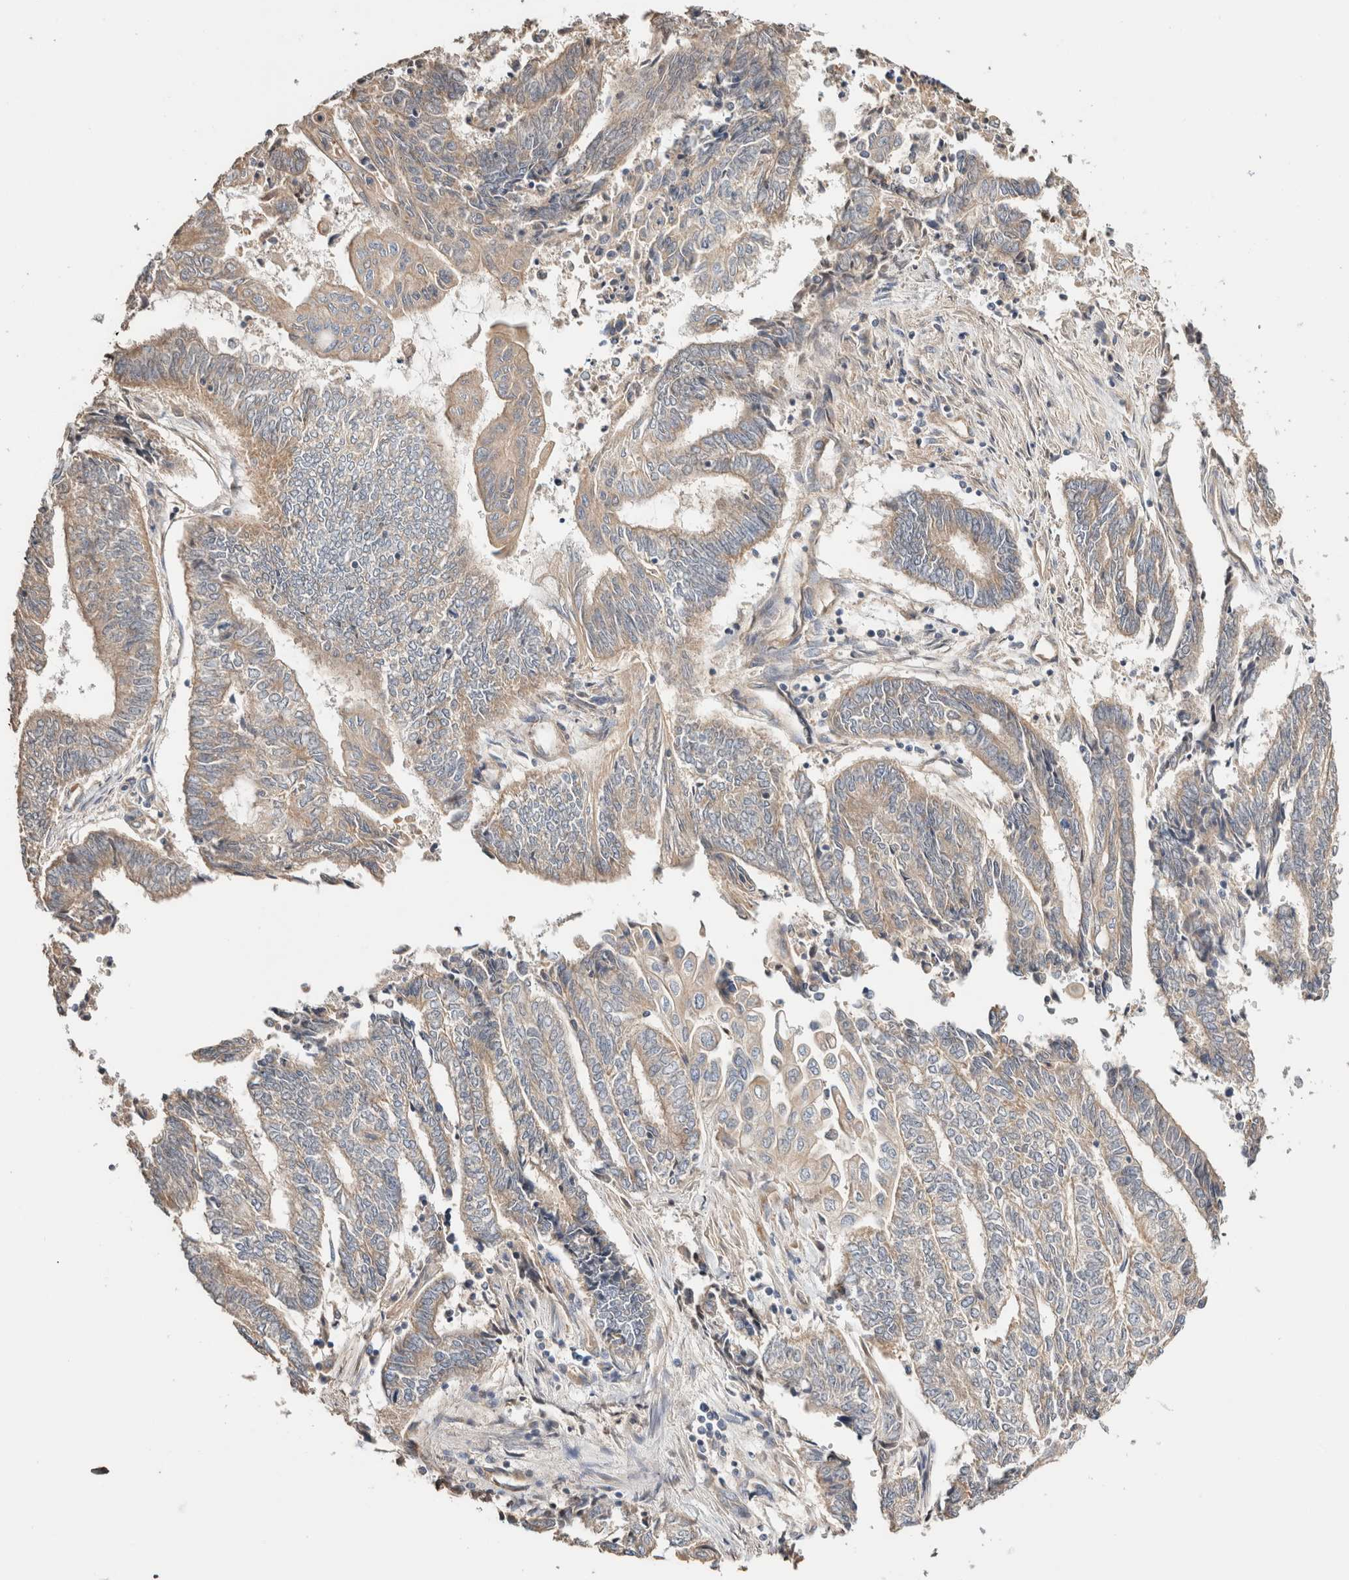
{"staining": {"intensity": "weak", "quantity": "25%-75%", "location": "cytoplasmic/membranous"}, "tissue": "endometrial cancer", "cell_type": "Tumor cells", "image_type": "cancer", "snomed": [{"axis": "morphology", "description": "Adenocarcinoma, NOS"}, {"axis": "topography", "description": "Uterus"}, {"axis": "topography", "description": "Endometrium"}], "caption": "Endometrial adenocarcinoma was stained to show a protein in brown. There is low levels of weak cytoplasmic/membranous positivity in approximately 25%-75% of tumor cells. The protein of interest is shown in brown color, while the nuclei are stained blue.", "gene": "B3GNTL1", "patient": {"sex": "female", "age": 70}}